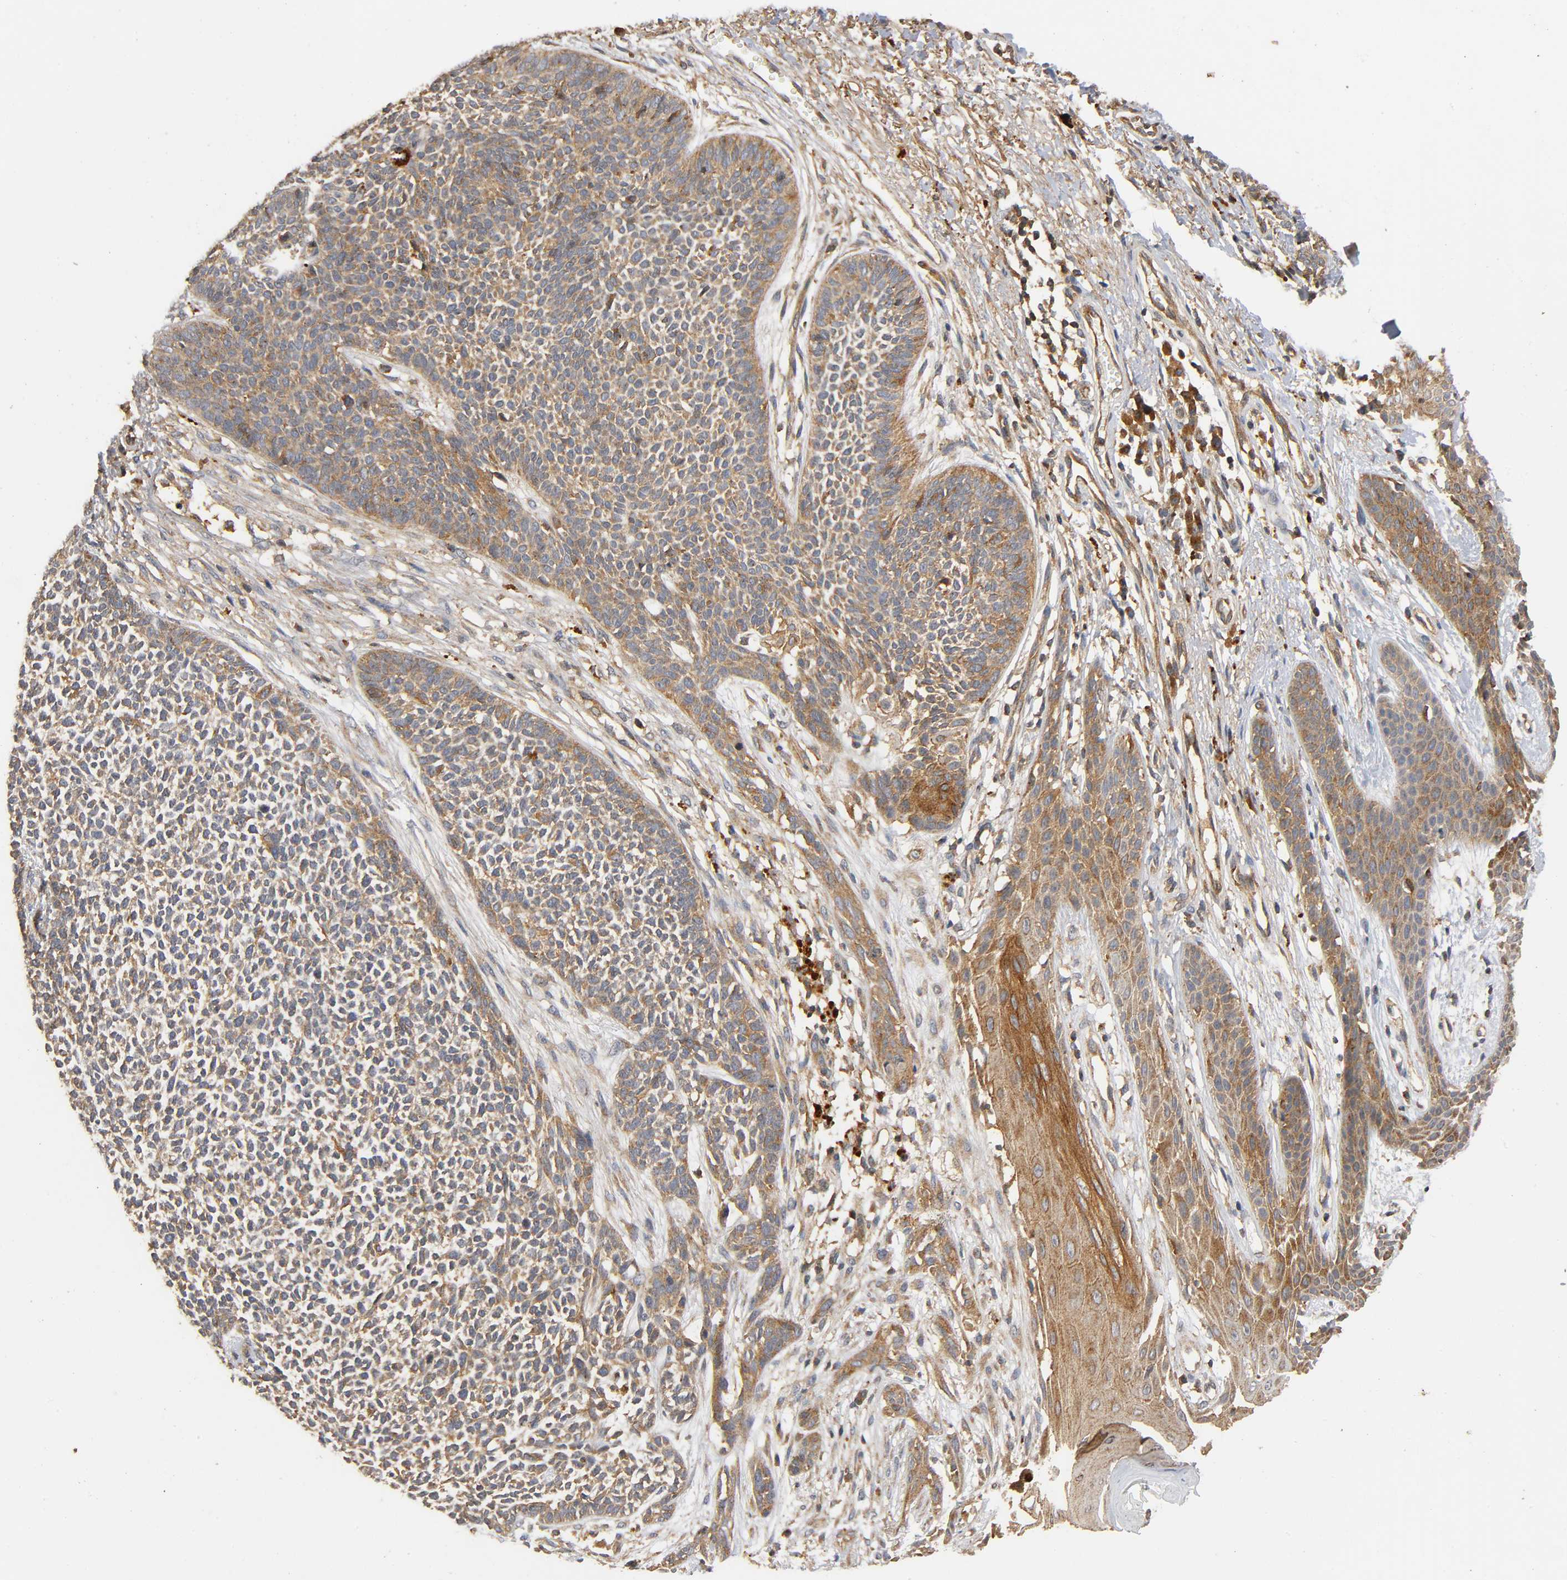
{"staining": {"intensity": "moderate", "quantity": ">75%", "location": "cytoplasmic/membranous"}, "tissue": "skin cancer", "cell_type": "Tumor cells", "image_type": "cancer", "snomed": [{"axis": "morphology", "description": "Basal cell carcinoma"}, {"axis": "topography", "description": "Skin"}], "caption": "Immunohistochemical staining of skin basal cell carcinoma shows moderate cytoplasmic/membranous protein expression in approximately >75% of tumor cells.", "gene": "IKBKB", "patient": {"sex": "female", "age": 84}}